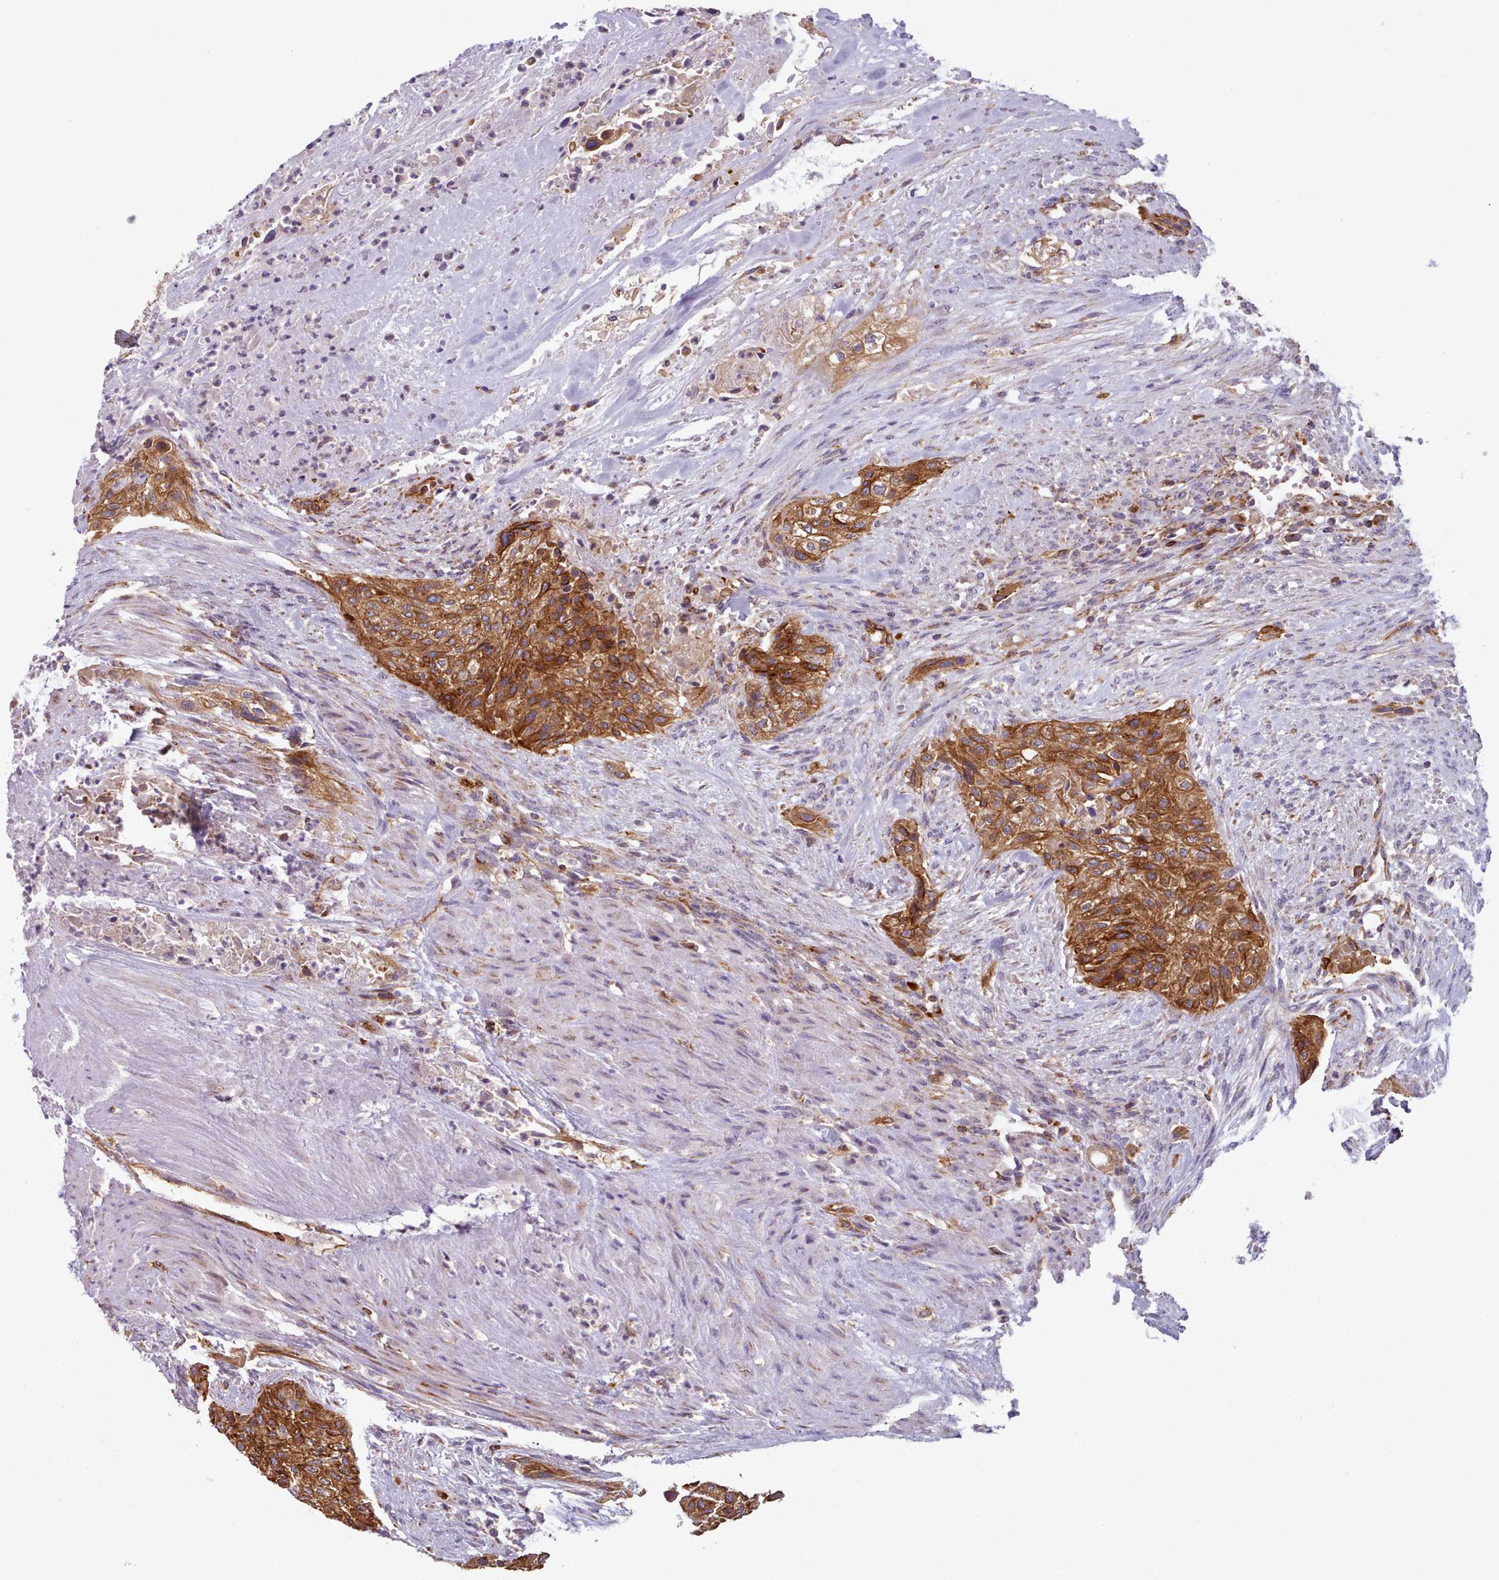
{"staining": {"intensity": "strong", "quantity": ">75%", "location": "cytoplasmic/membranous"}, "tissue": "urothelial cancer", "cell_type": "Tumor cells", "image_type": "cancer", "snomed": [{"axis": "morphology", "description": "Urothelial carcinoma, High grade"}, {"axis": "topography", "description": "Urinary bladder"}], "caption": "Approximately >75% of tumor cells in urothelial cancer display strong cytoplasmic/membranous protein expression as visualized by brown immunohistochemical staining.", "gene": "CRYBG1", "patient": {"sex": "male", "age": 35}}